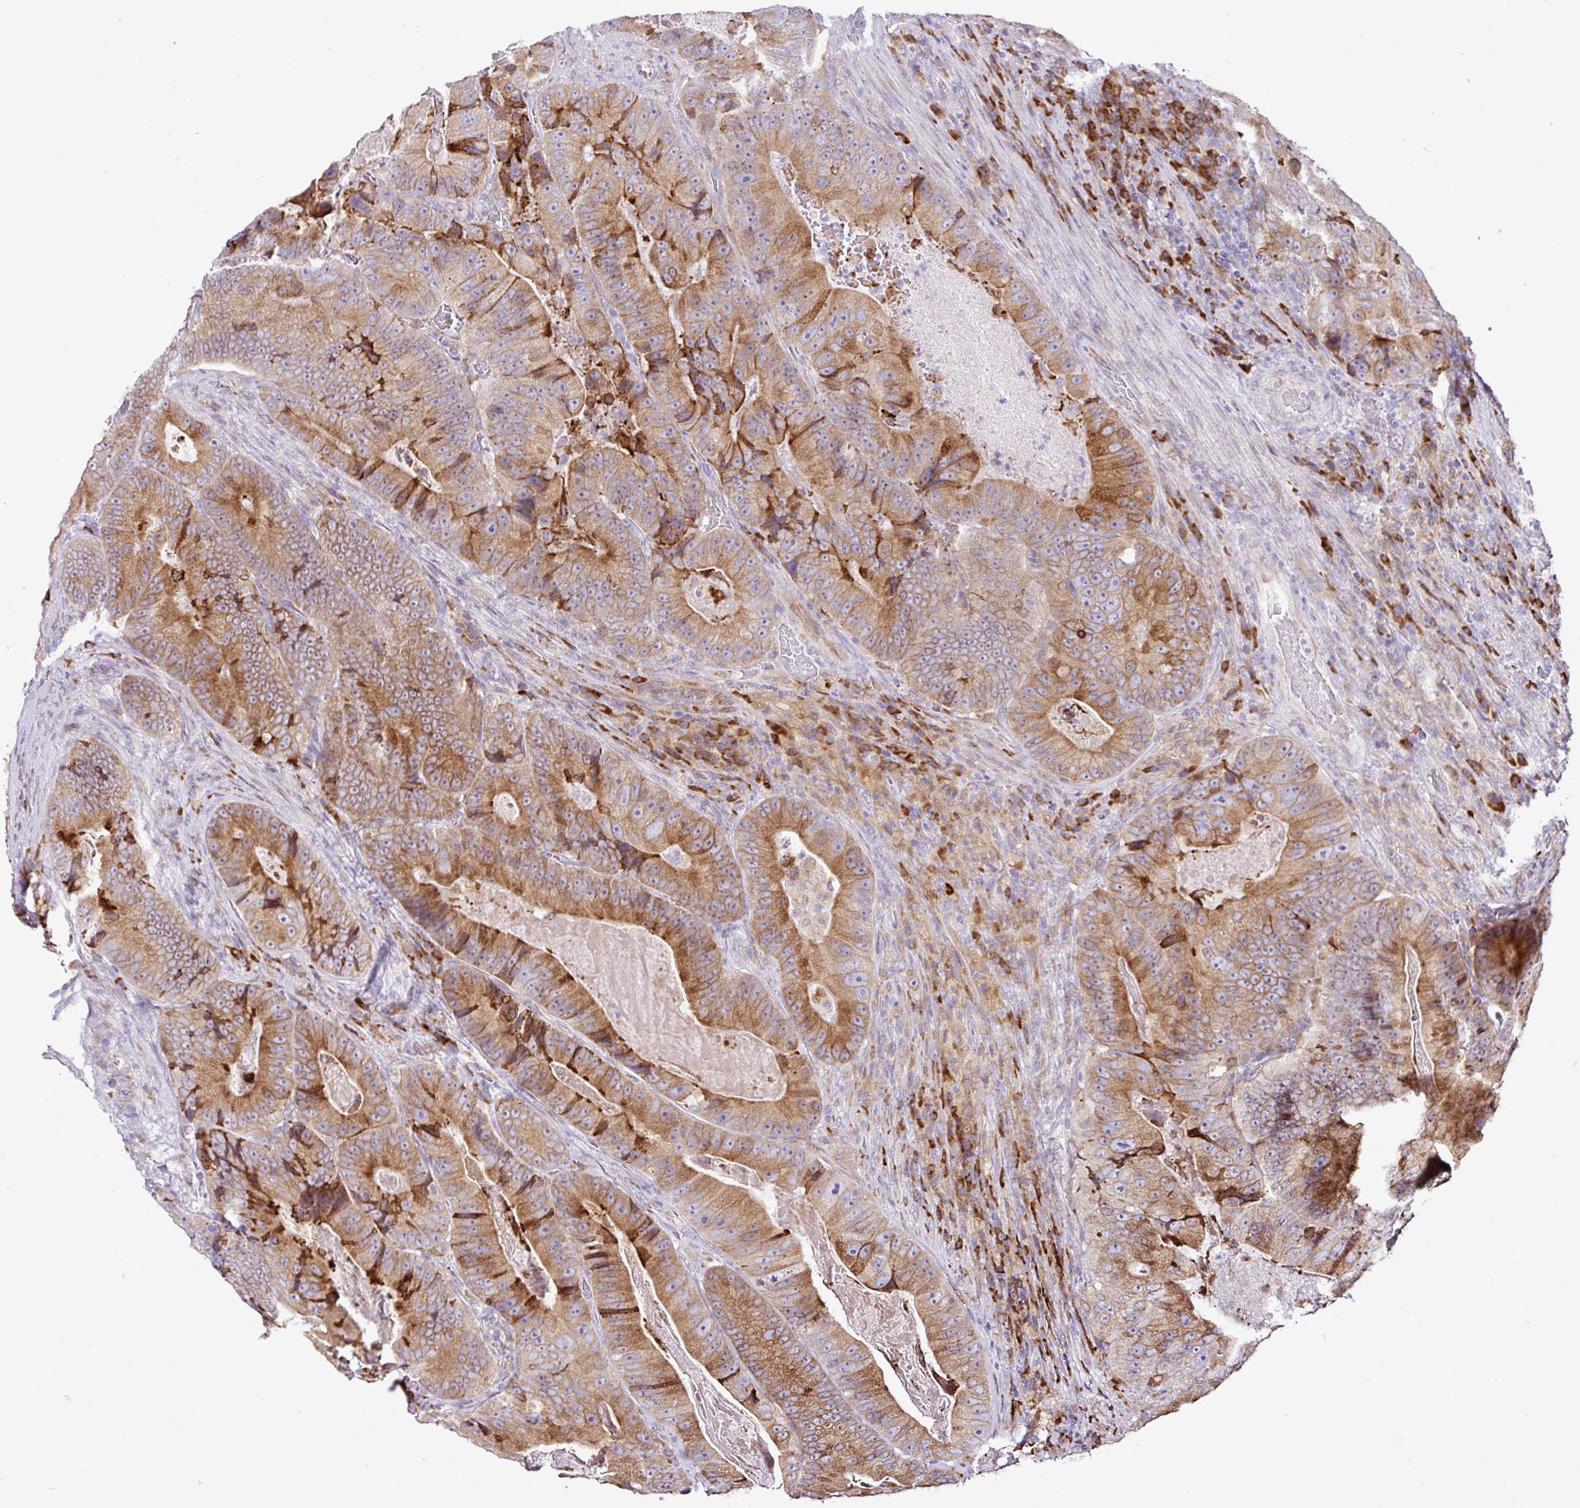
{"staining": {"intensity": "moderate", "quantity": ">75%", "location": "cytoplasmic/membranous"}, "tissue": "colorectal cancer", "cell_type": "Tumor cells", "image_type": "cancer", "snomed": [{"axis": "morphology", "description": "Adenocarcinoma, NOS"}, {"axis": "topography", "description": "Colon"}], "caption": "Moderate cytoplasmic/membranous positivity for a protein is appreciated in approximately >75% of tumor cells of colorectal adenocarcinoma using immunohistochemistry.", "gene": "RGS21", "patient": {"sex": "female", "age": 86}}